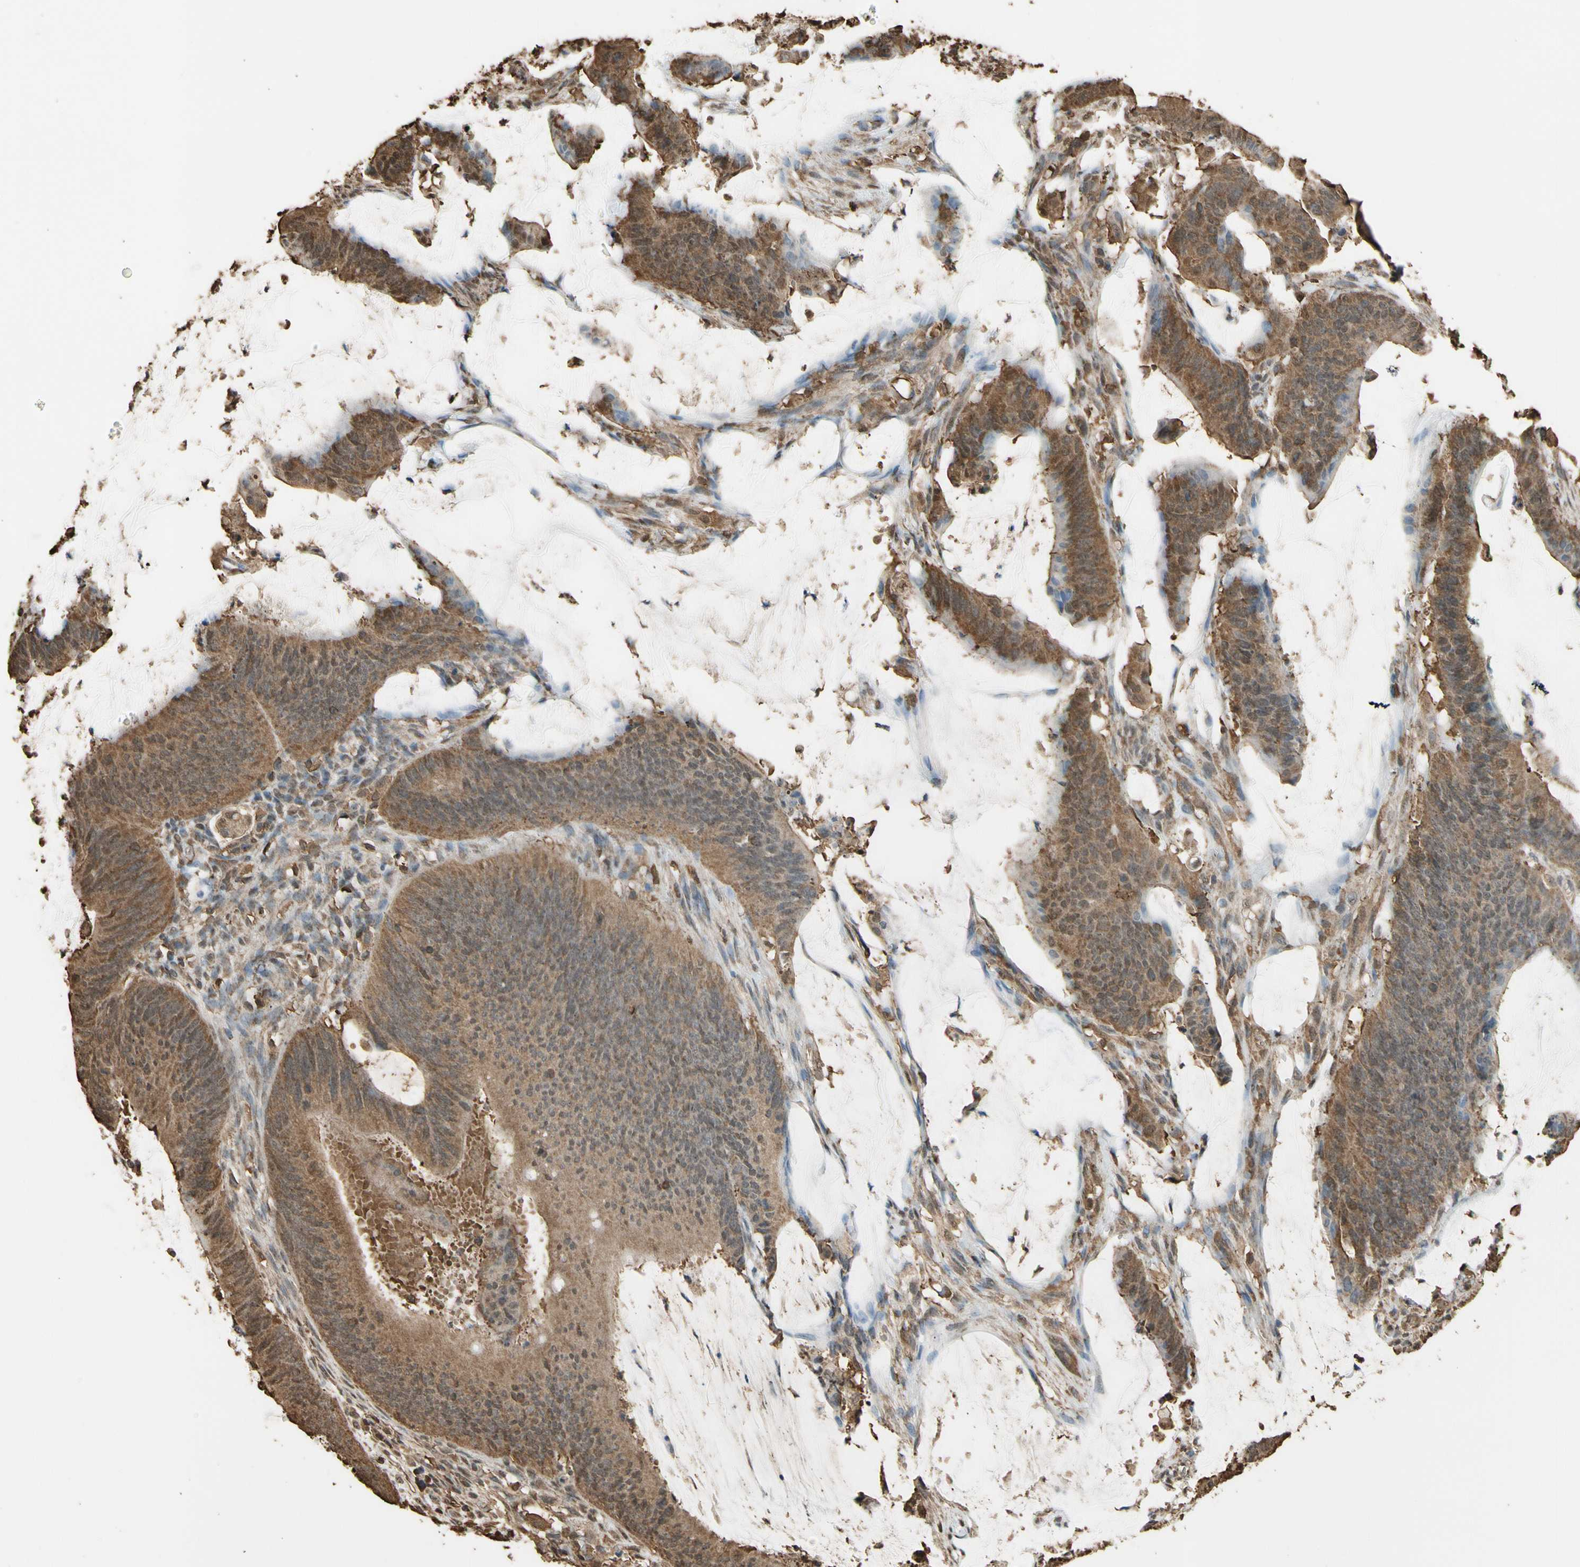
{"staining": {"intensity": "moderate", "quantity": ">75%", "location": "cytoplasmic/membranous"}, "tissue": "colorectal cancer", "cell_type": "Tumor cells", "image_type": "cancer", "snomed": [{"axis": "morphology", "description": "Adenocarcinoma, NOS"}, {"axis": "topography", "description": "Rectum"}], "caption": "Immunohistochemical staining of human colorectal adenocarcinoma reveals moderate cytoplasmic/membranous protein expression in approximately >75% of tumor cells. The protein is shown in brown color, while the nuclei are stained blue.", "gene": "TNFSF13B", "patient": {"sex": "female", "age": 66}}